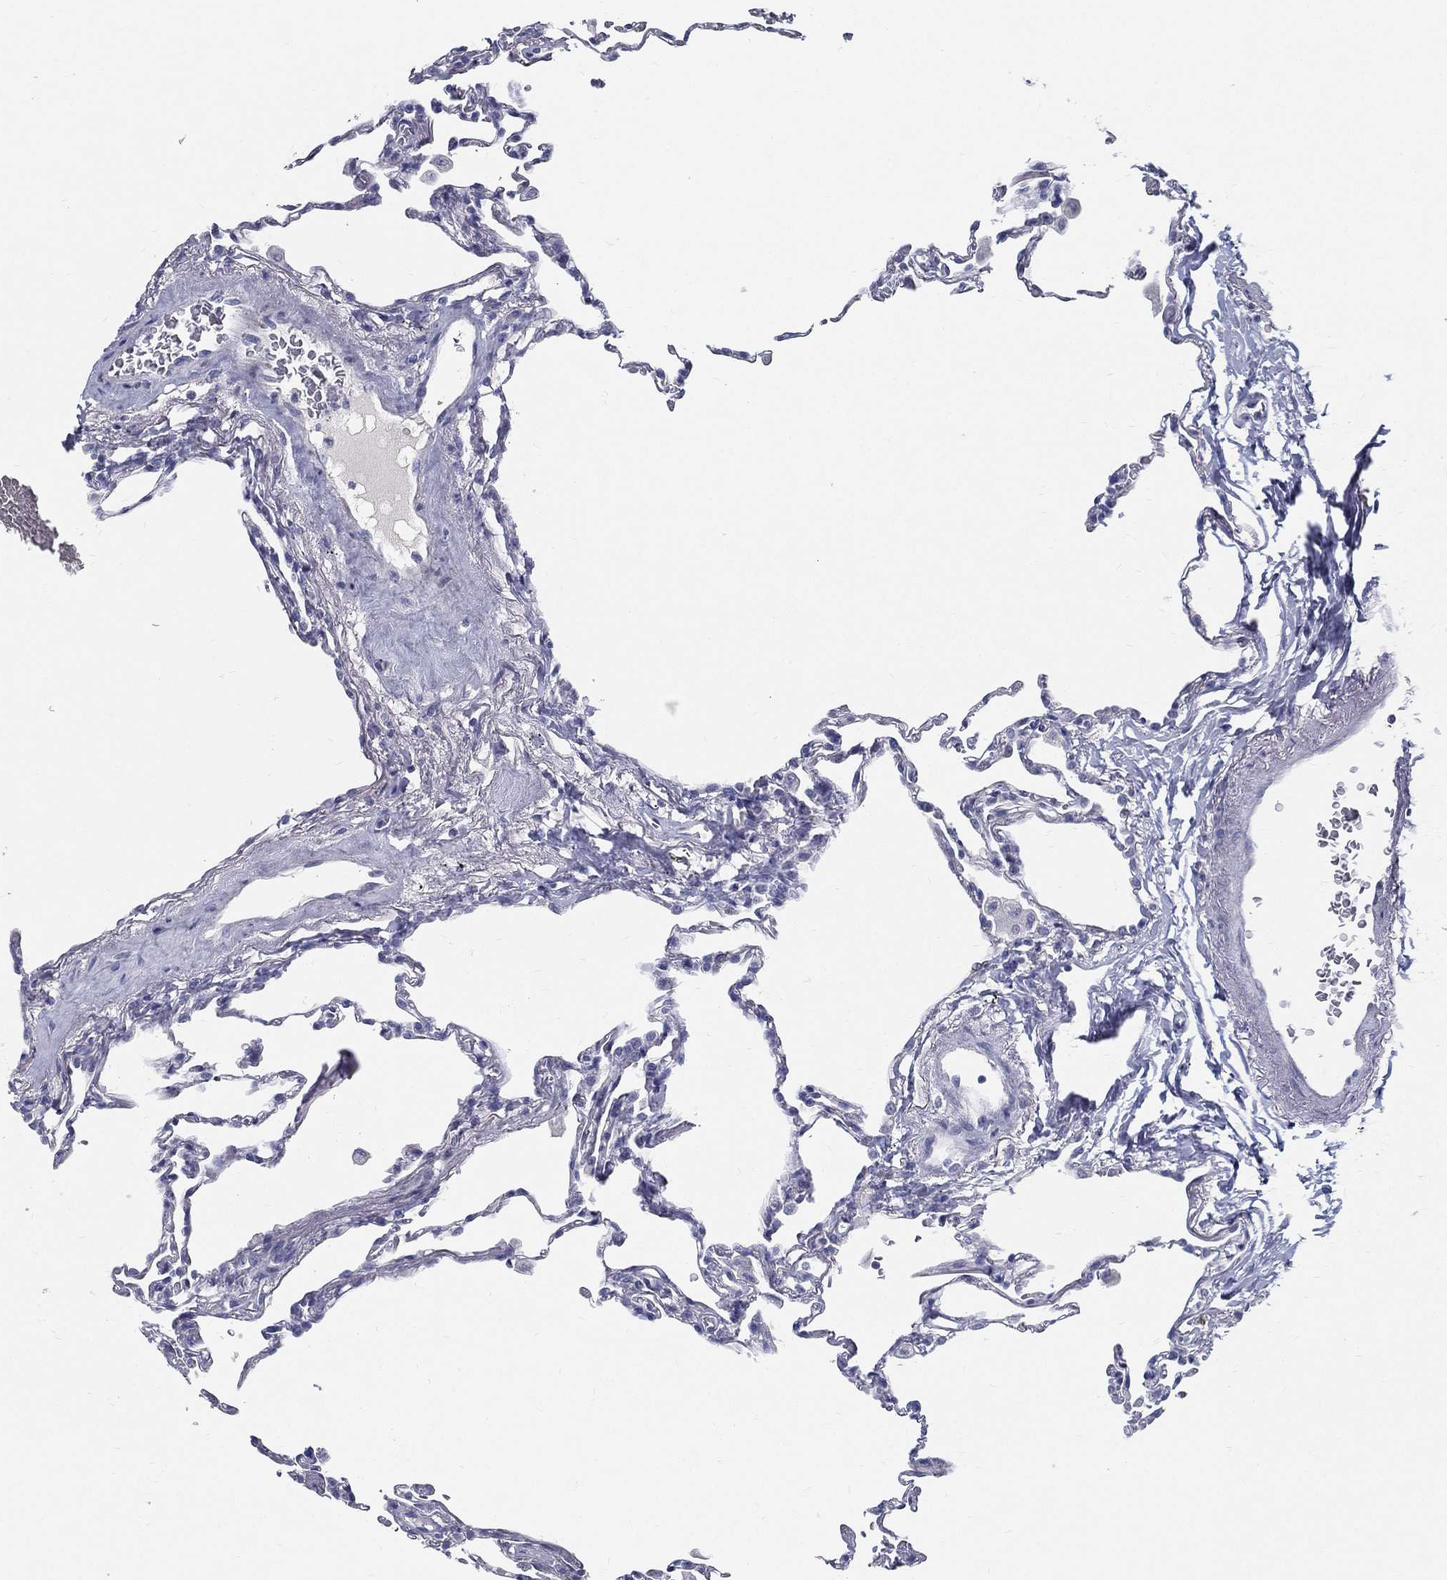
{"staining": {"intensity": "negative", "quantity": "none", "location": "none"}, "tissue": "lung", "cell_type": "Alveolar cells", "image_type": "normal", "snomed": [{"axis": "morphology", "description": "Normal tissue, NOS"}, {"axis": "topography", "description": "Lung"}], "caption": "A high-resolution micrograph shows immunohistochemistry (IHC) staining of normal lung, which exhibits no significant expression in alveolar cells. Brightfield microscopy of immunohistochemistry stained with DAB (brown) and hematoxylin (blue), captured at high magnification.", "gene": "STS", "patient": {"sex": "female", "age": 57}}